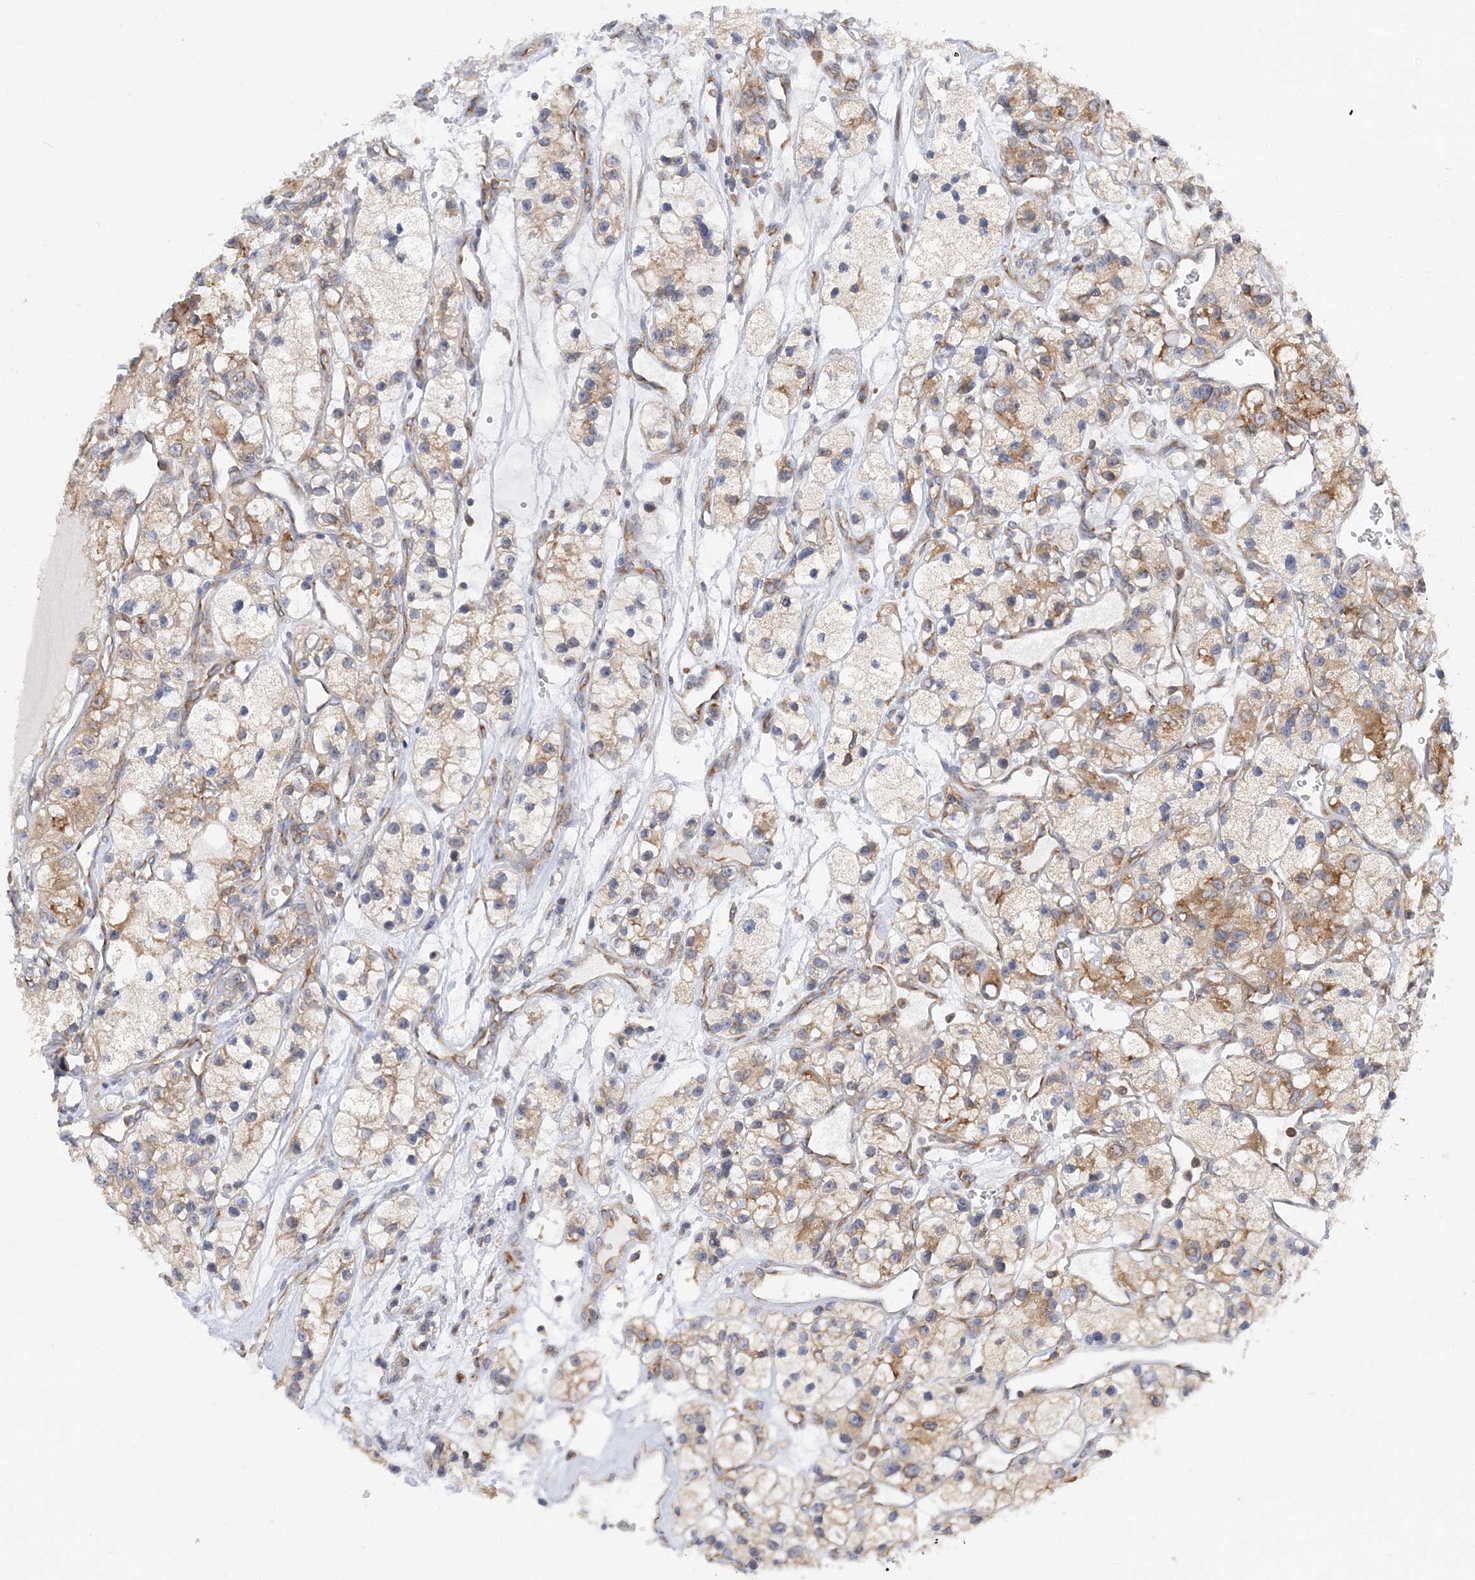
{"staining": {"intensity": "moderate", "quantity": "25%-75%", "location": "cytoplasmic/membranous"}, "tissue": "renal cancer", "cell_type": "Tumor cells", "image_type": "cancer", "snomed": [{"axis": "morphology", "description": "Adenocarcinoma, NOS"}, {"axis": "topography", "description": "Kidney"}], "caption": "DAB immunohistochemical staining of renal adenocarcinoma exhibits moderate cytoplasmic/membranous protein expression in about 25%-75% of tumor cells.", "gene": "LARP4B", "patient": {"sex": "female", "age": 57}}